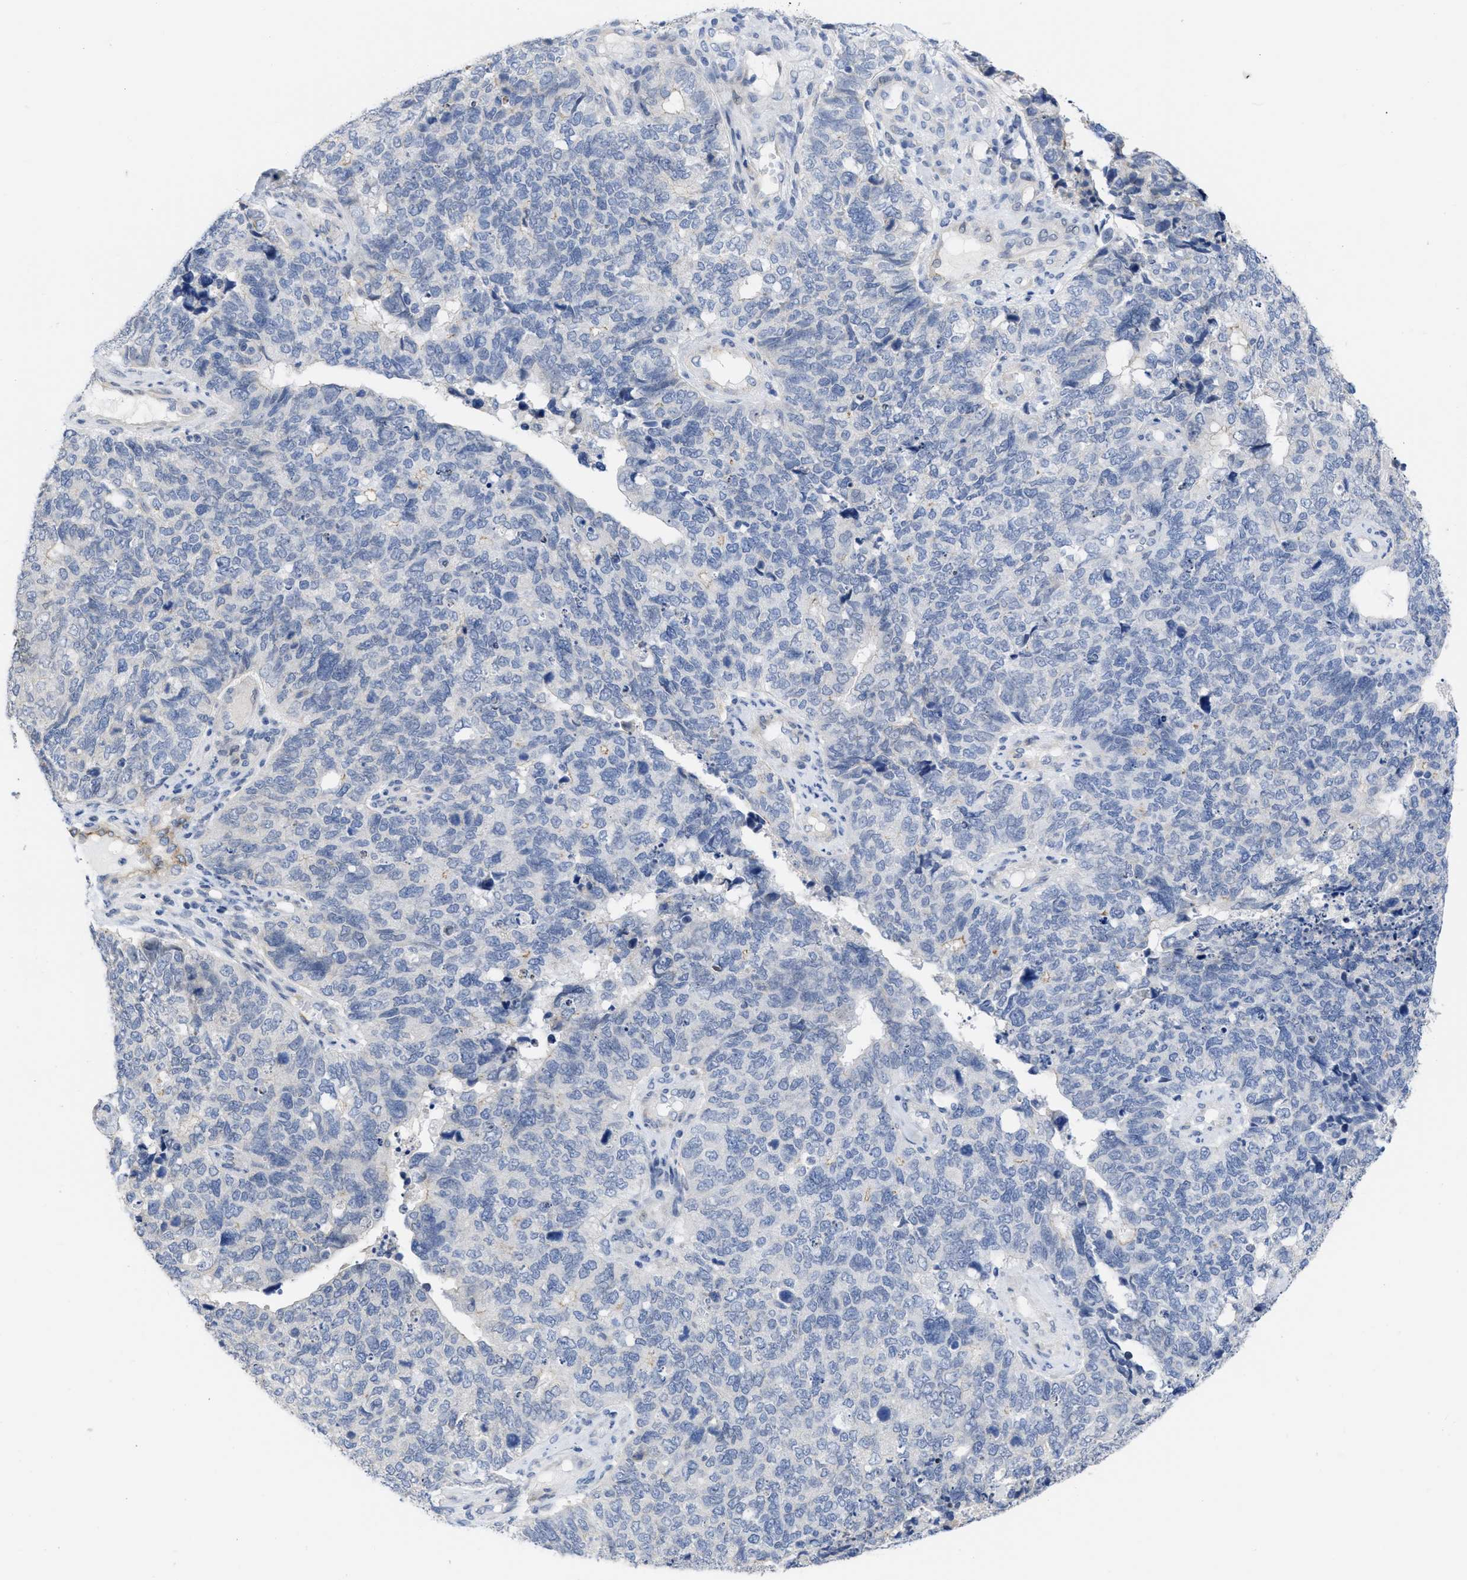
{"staining": {"intensity": "negative", "quantity": "none", "location": "none"}, "tissue": "cervical cancer", "cell_type": "Tumor cells", "image_type": "cancer", "snomed": [{"axis": "morphology", "description": "Squamous cell carcinoma, NOS"}, {"axis": "topography", "description": "Cervix"}], "caption": "Immunohistochemistry of squamous cell carcinoma (cervical) demonstrates no expression in tumor cells.", "gene": "ACKR1", "patient": {"sex": "female", "age": 63}}